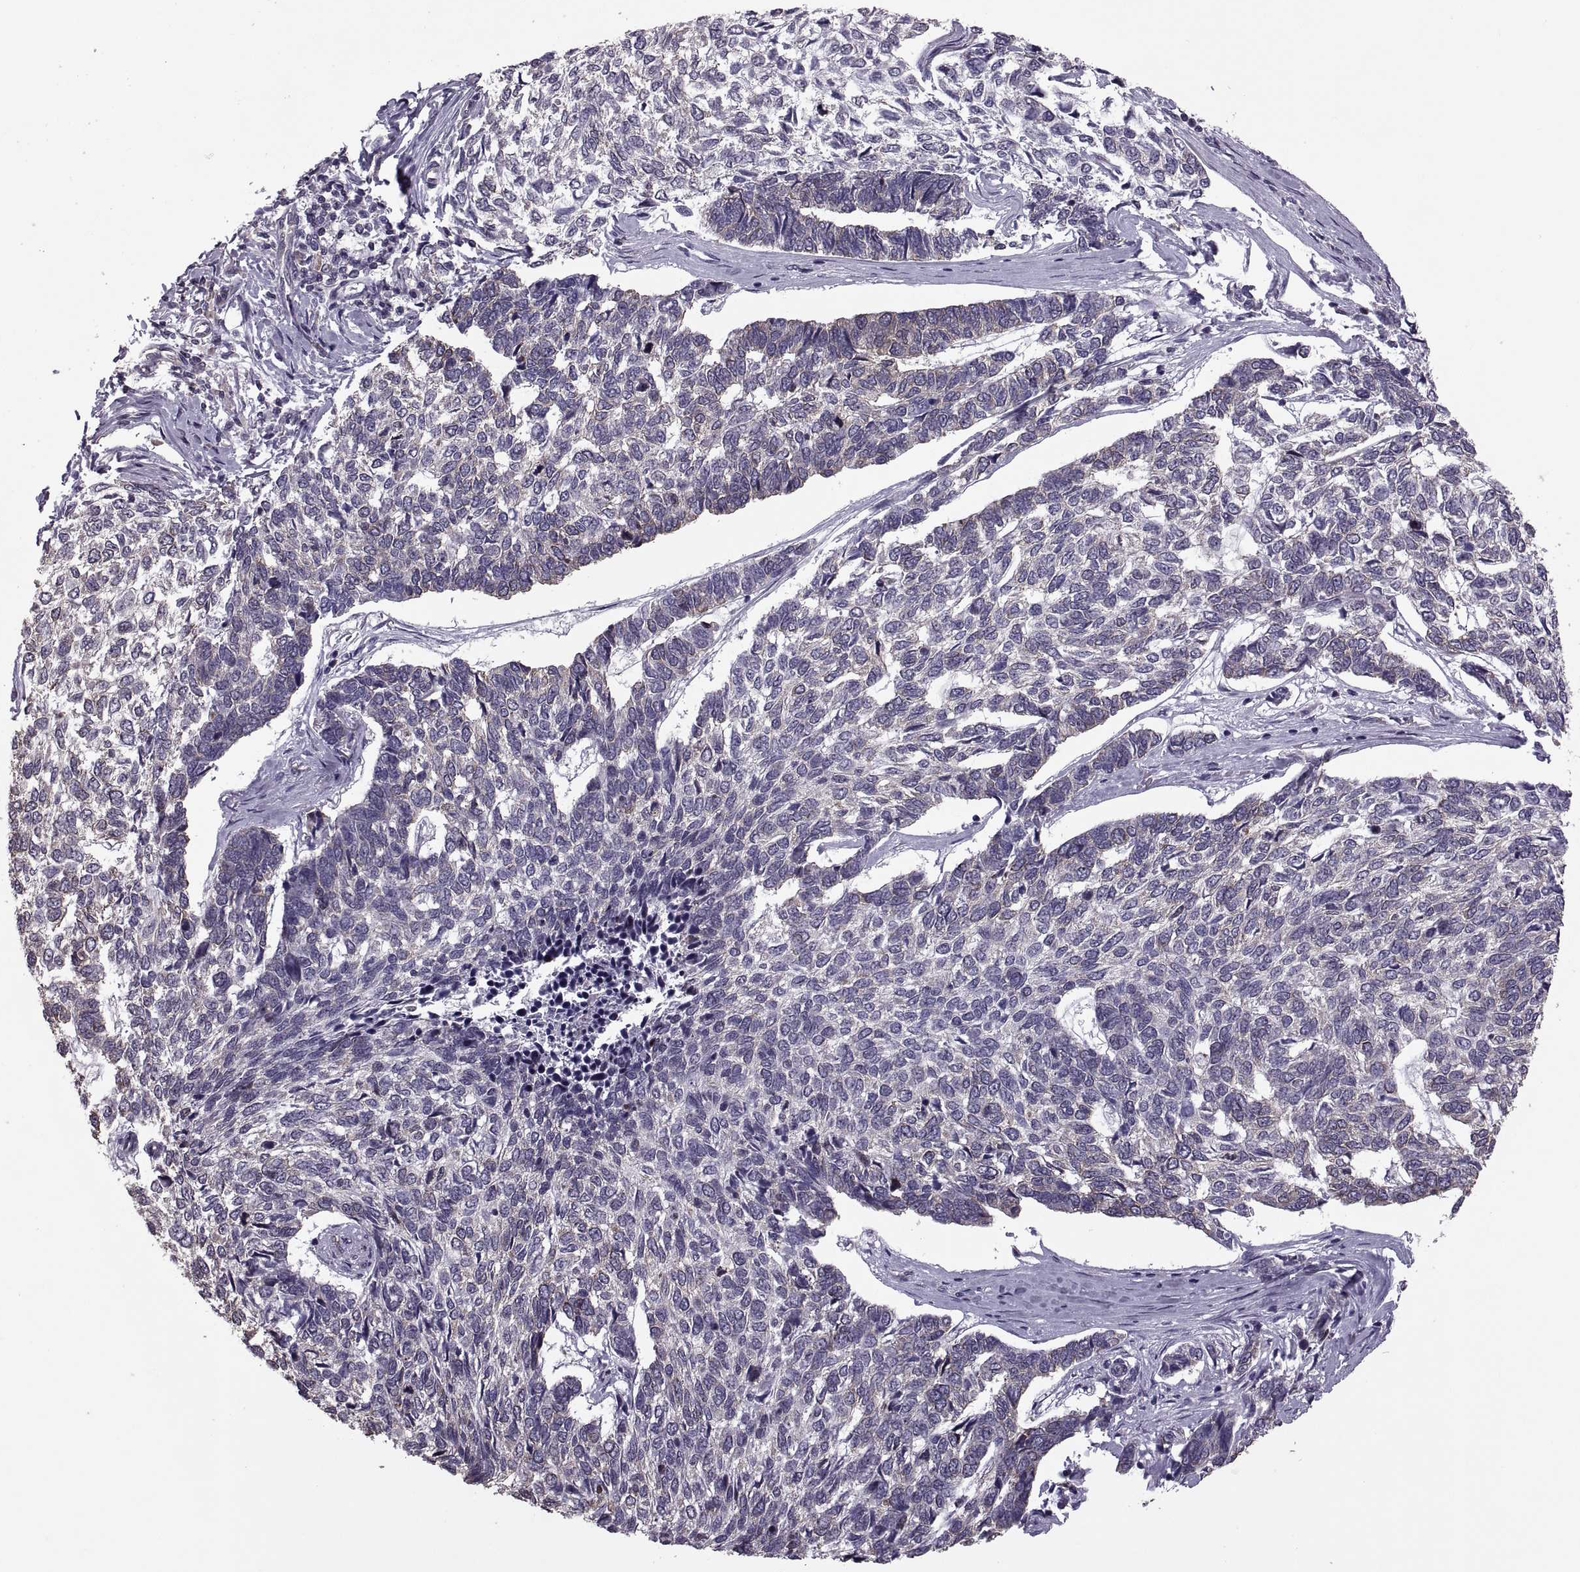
{"staining": {"intensity": "weak", "quantity": "25%-75%", "location": "cytoplasmic/membranous"}, "tissue": "skin cancer", "cell_type": "Tumor cells", "image_type": "cancer", "snomed": [{"axis": "morphology", "description": "Basal cell carcinoma"}, {"axis": "topography", "description": "Skin"}], "caption": "DAB (3,3'-diaminobenzidine) immunohistochemical staining of human skin cancer (basal cell carcinoma) exhibits weak cytoplasmic/membranous protein expression in about 25%-75% of tumor cells.", "gene": "PABPC1", "patient": {"sex": "female", "age": 65}}